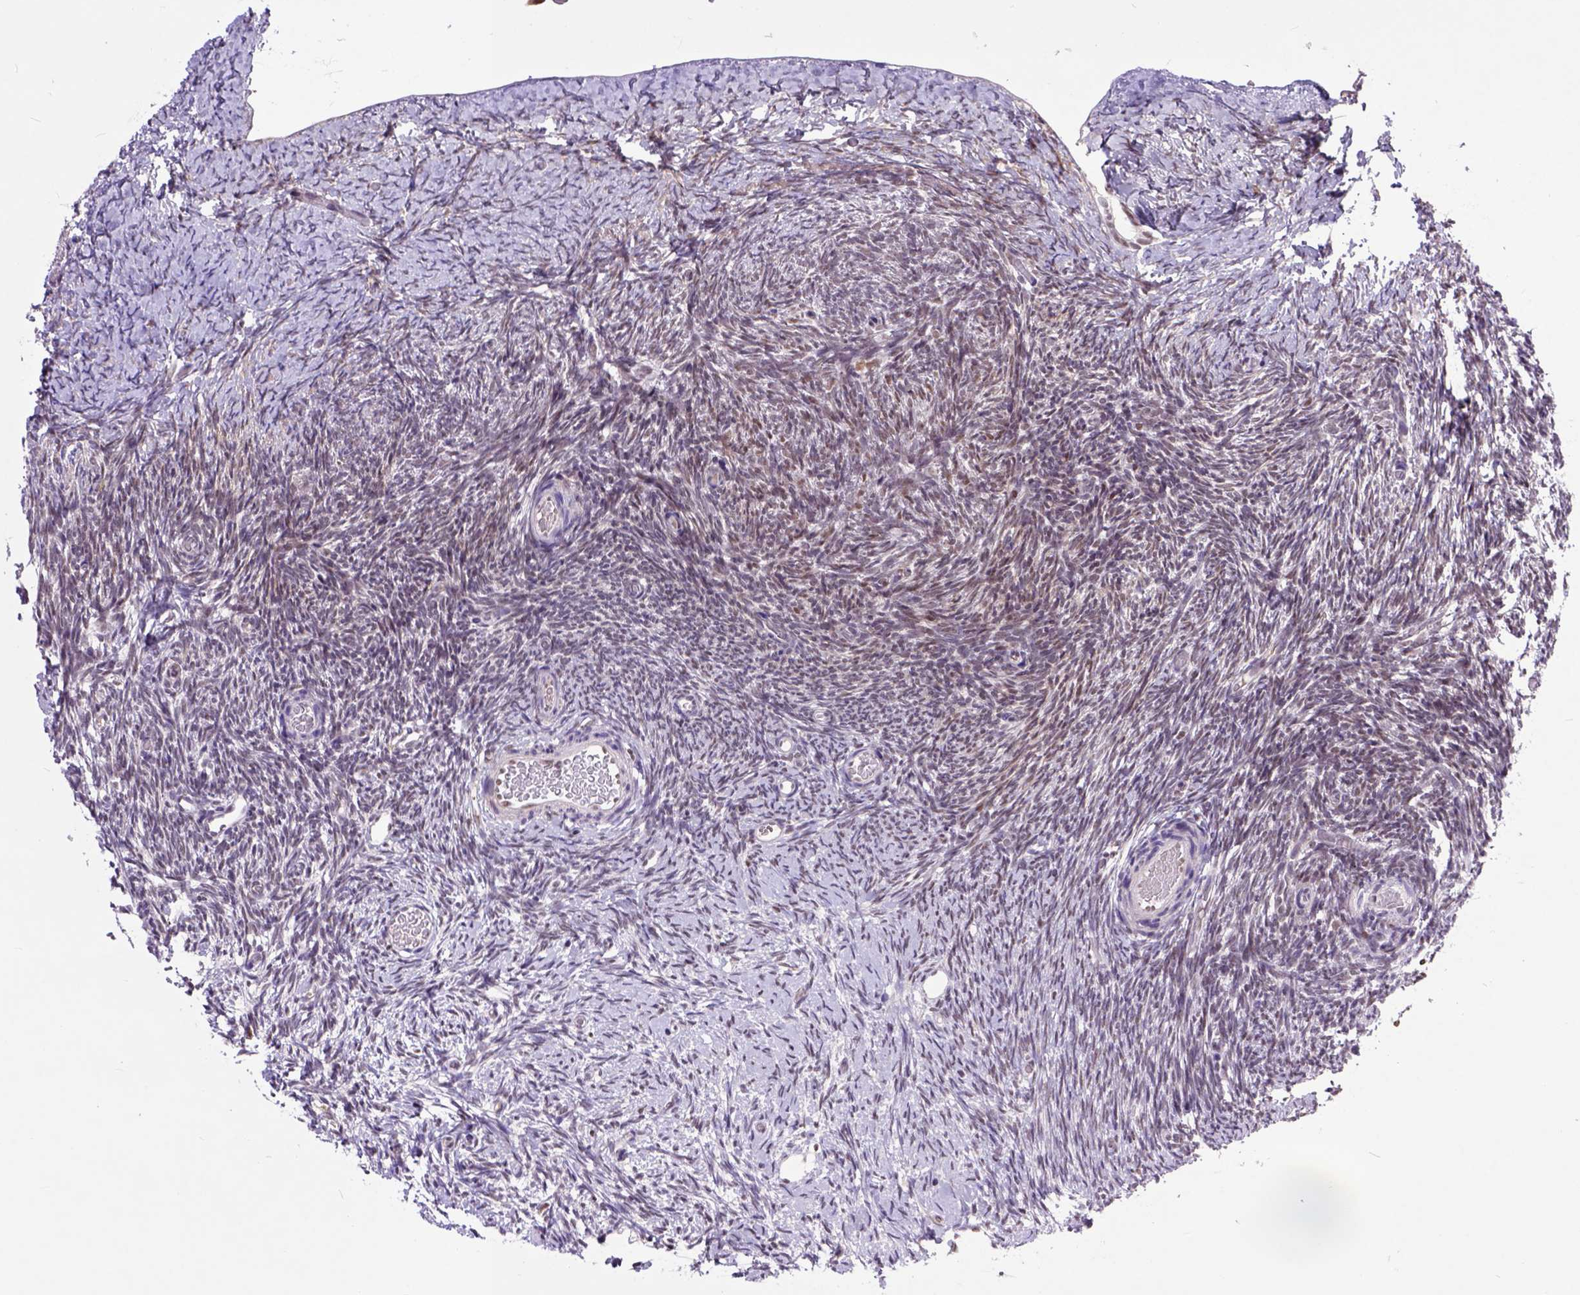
{"staining": {"intensity": "moderate", "quantity": ">75%", "location": "nuclear"}, "tissue": "ovary", "cell_type": "Follicle cells", "image_type": "normal", "snomed": [{"axis": "morphology", "description": "Normal tissue, NOS"}, {"axis": "topography", "description": "Ovary"}], "caption": "The photomicrograph shows immunohistochemical staining of normal ovary. There is moderate nuclear positivity is present in approximately >75% of follicle cells.", "gene": "RCC2", "patient": {"sex": "female", "age": 39}}